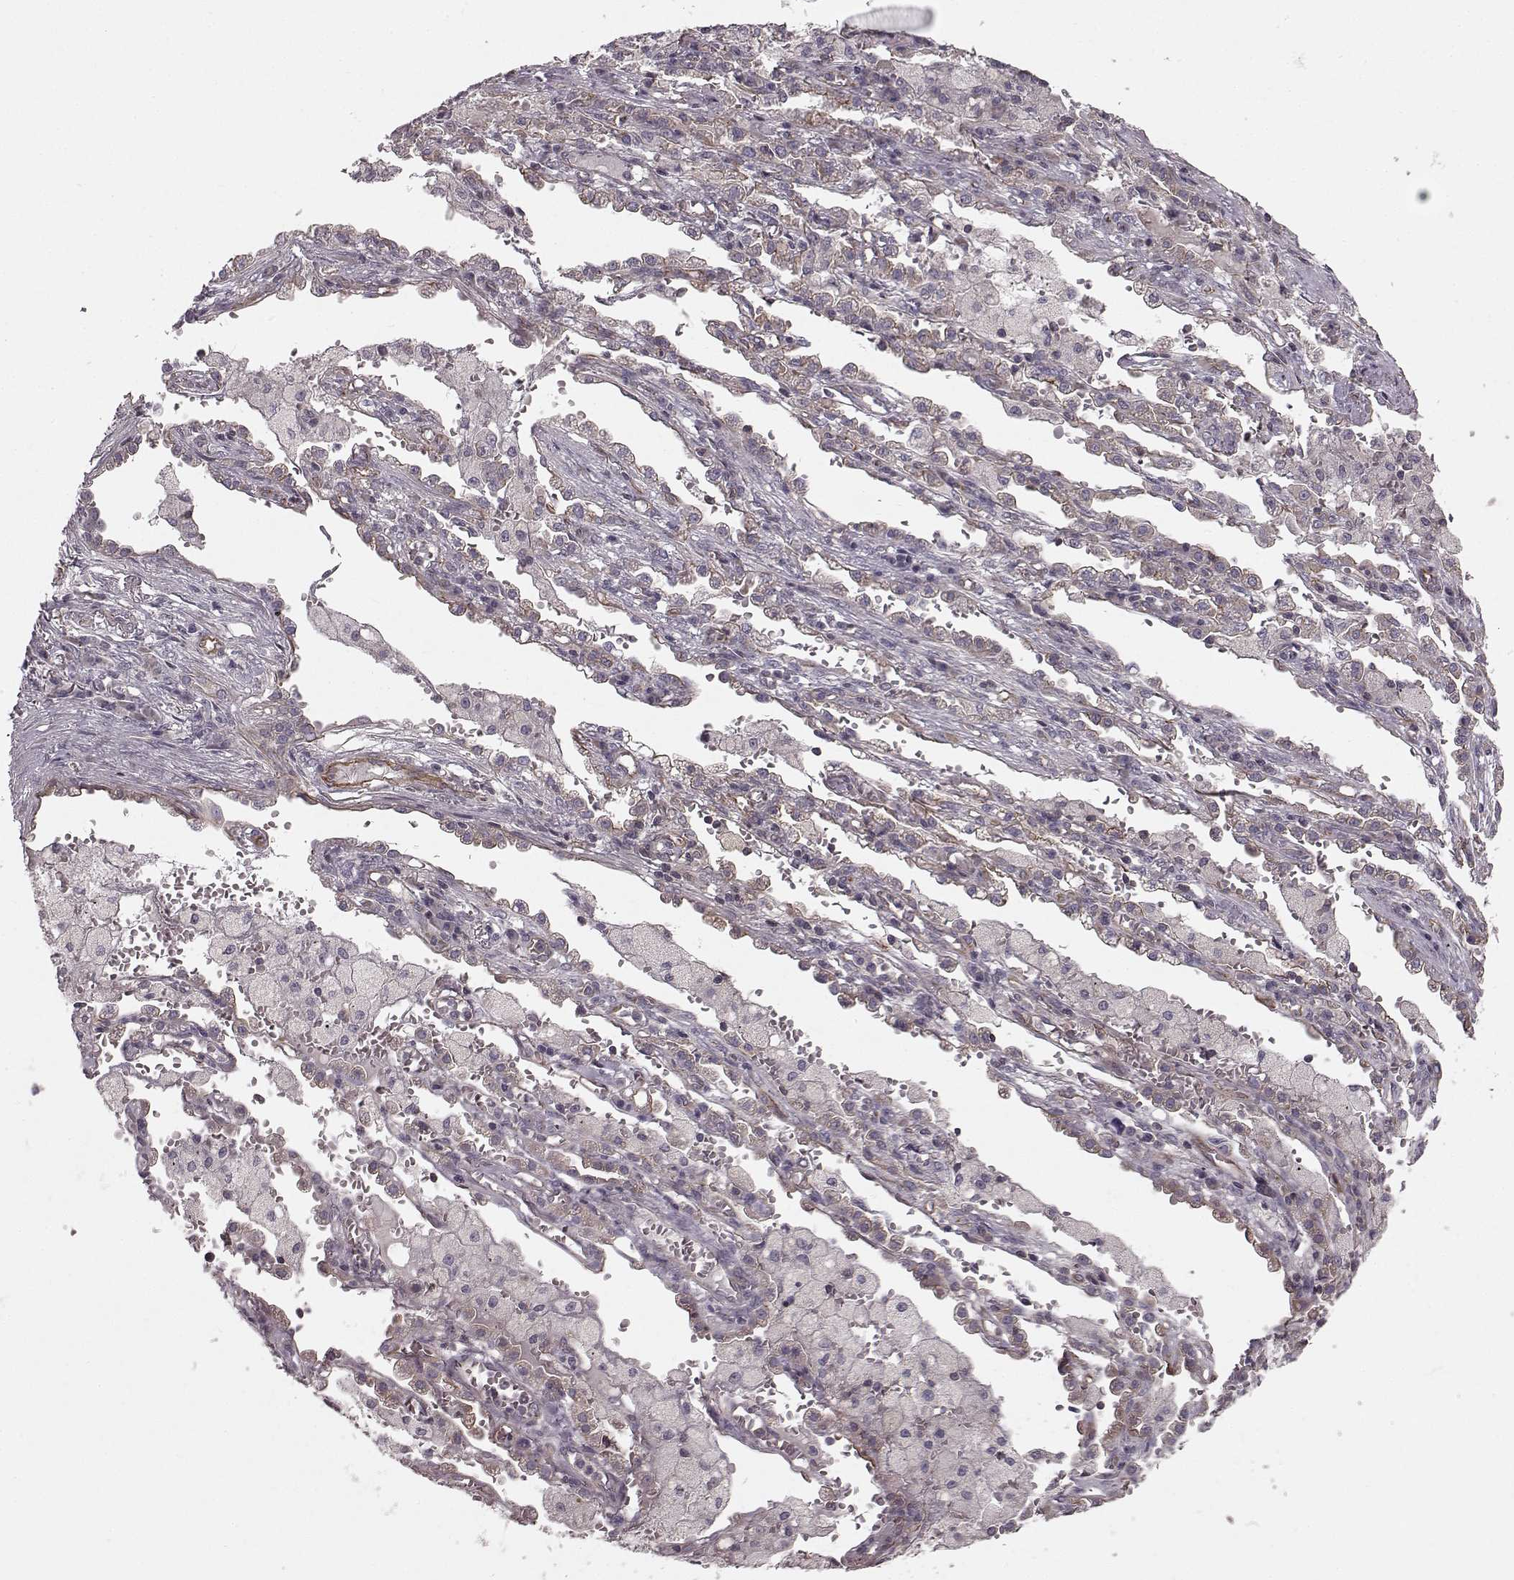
{"staining": {"intensity": "negative", "quantity": "none", "location": "none"}, "tissue": "lung cancer", "cell_type": "Tumor cells", "image_type": "cancer", "snomed": [{"axis": "morphology", "description": "Adenocarcinoma, NOS"}, {"axis": "topography", "description": "Lung"}], "caption": "IHC of human adenocarcinoma (lung) shows no positivity in tumor cells.", "gene": "SLC22A18", "patient": {"sex": "male", "age": 57}}